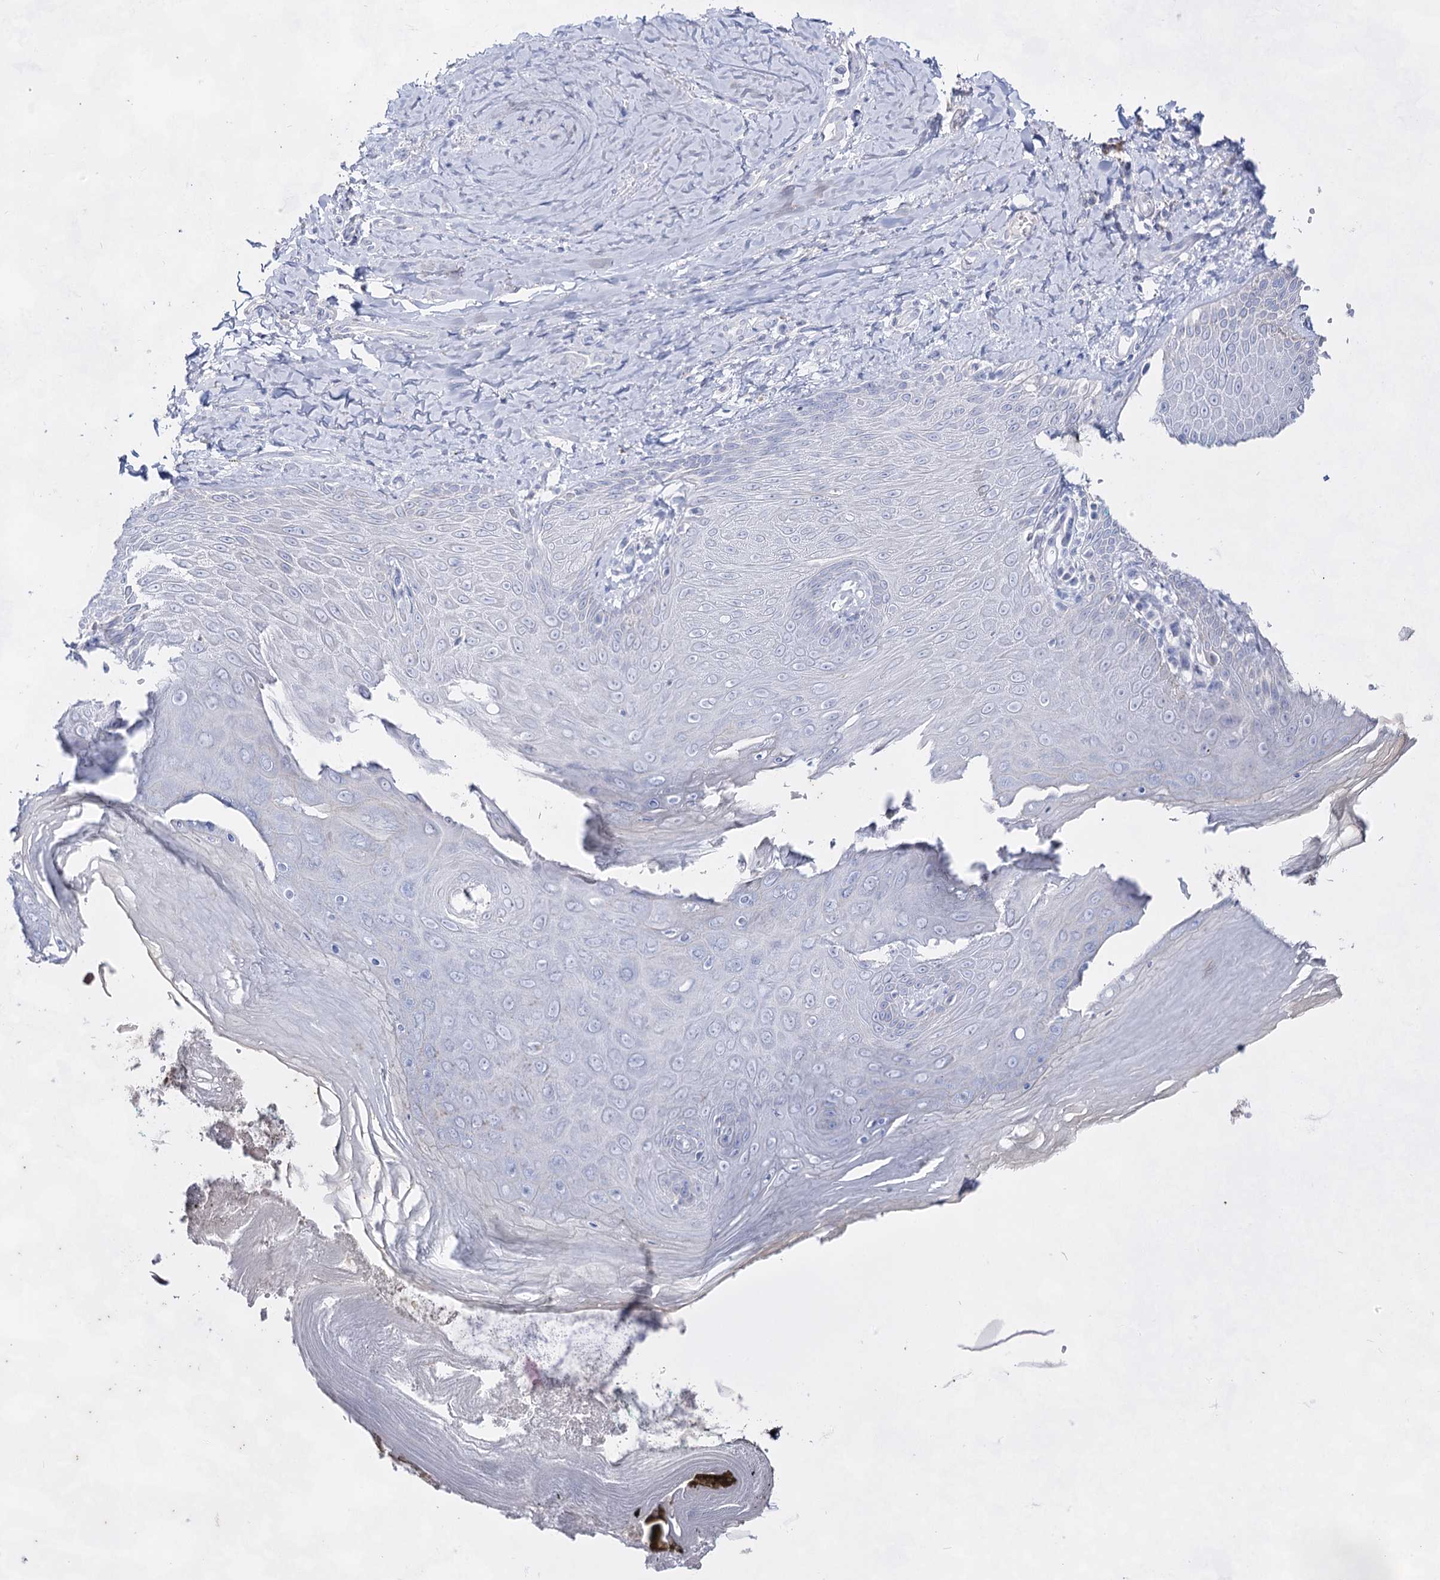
{"staining": {"intensity": "negative", "quantity": "none", "location": "none"}, "tissue": "skin", "cell_type": "Epidermal cells", "image_type": "normal", "snomed": [{"axis": "morphology", "description": "Normal tissue, NOS"}, {"axis": "topography", "description": "Anal"}], "caption": "Immunohistochemistry histopathology image of benign skin: skin stained with DAB demonstrates no significant protein expression in epidermal cells.", "gene": "ACRV1", "patient": {"sex": "male", "age": 78}}